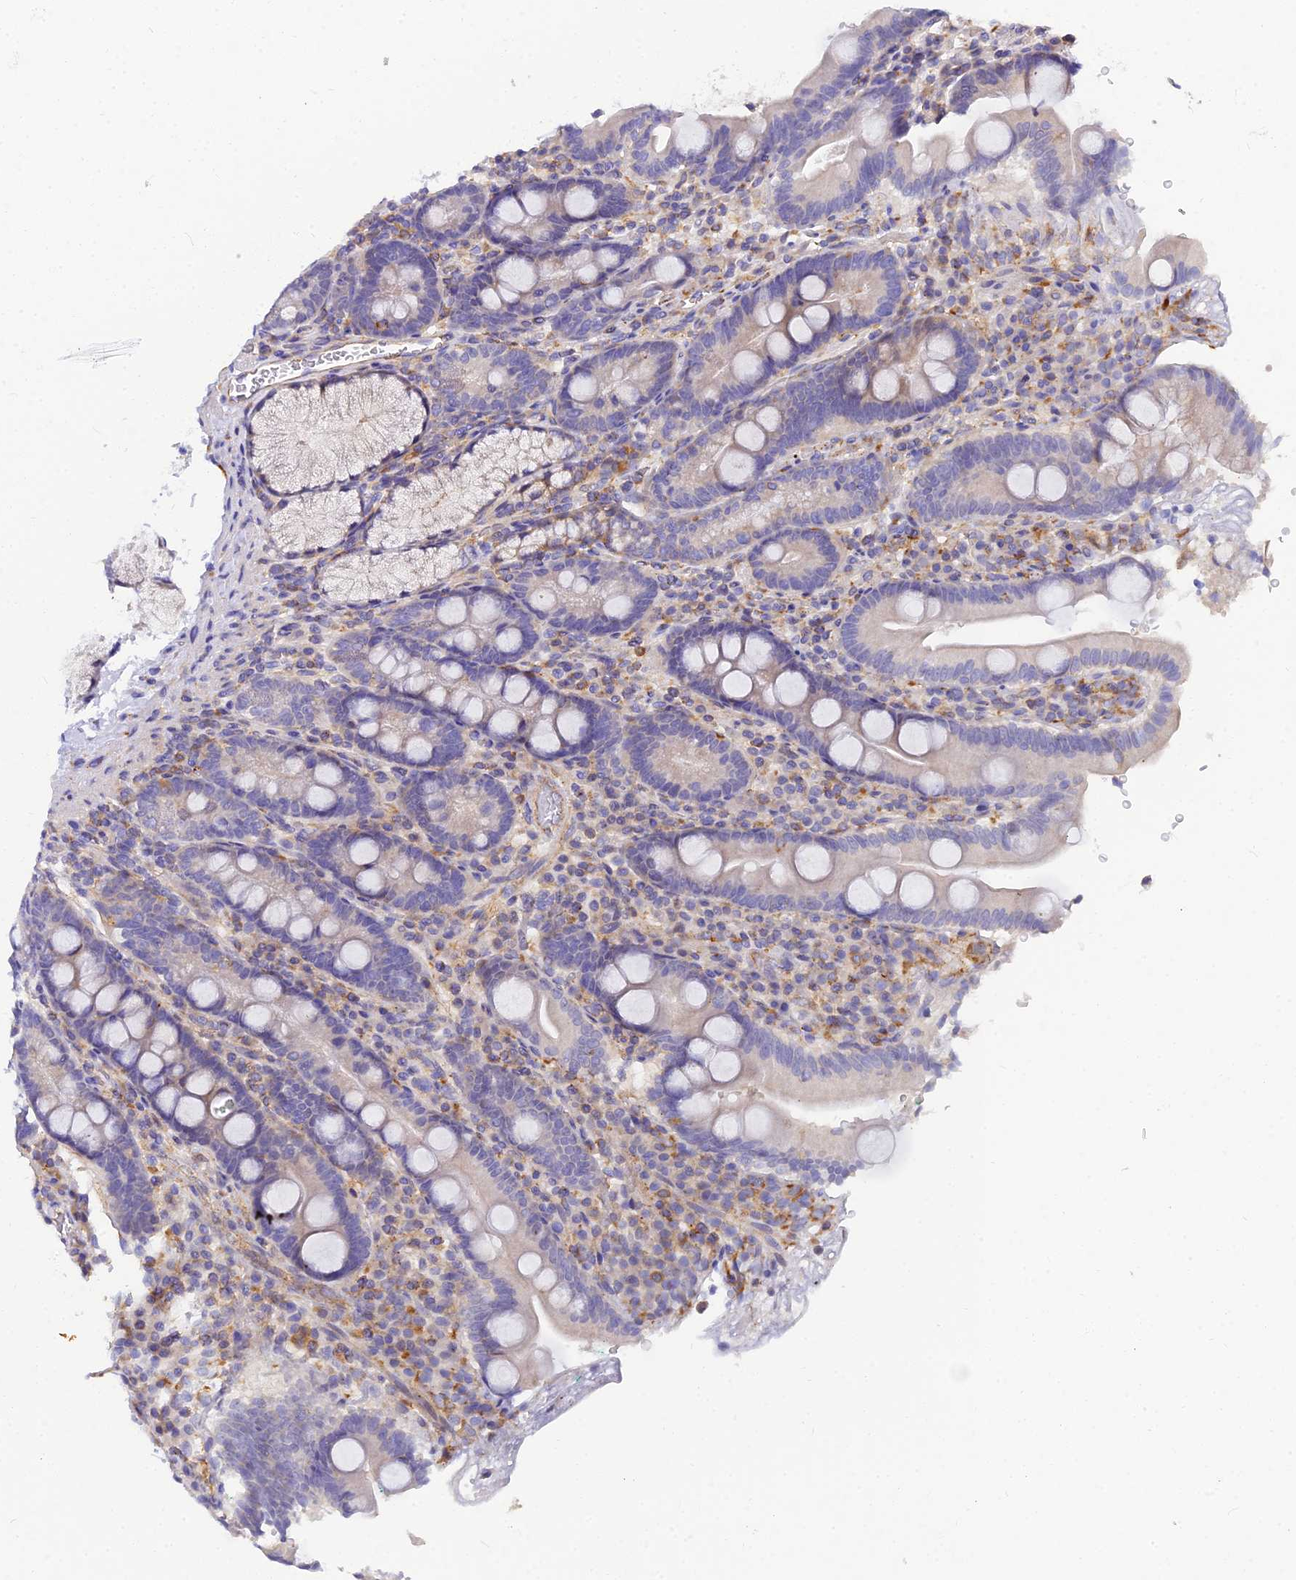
{"staining": {"intensity": "negative", "quantity": "none", "location": "none"}, "tissue": "duodenum", "cell_type": "Glandular cells", "image_type": "normal", "snomed": [{"axis": "morphology", "description": "Normal tissue, NOS"}, {"axis": "topography", "description": "Duodenum"}], "caption": "DAB (3,3'-diaminobenzidine) immunohistochemical staining of benign duodenum shows no significant staining in glandular cells. The staining was performed using DAB (3,3'-diaminobenzidine) to visualize the protein expression in brown, while the nuclei were stained in blue with hematoxylin (Magnification: 20x).", "gene": "ARL8A", "patient": {"sex": "male", "age": 35}}